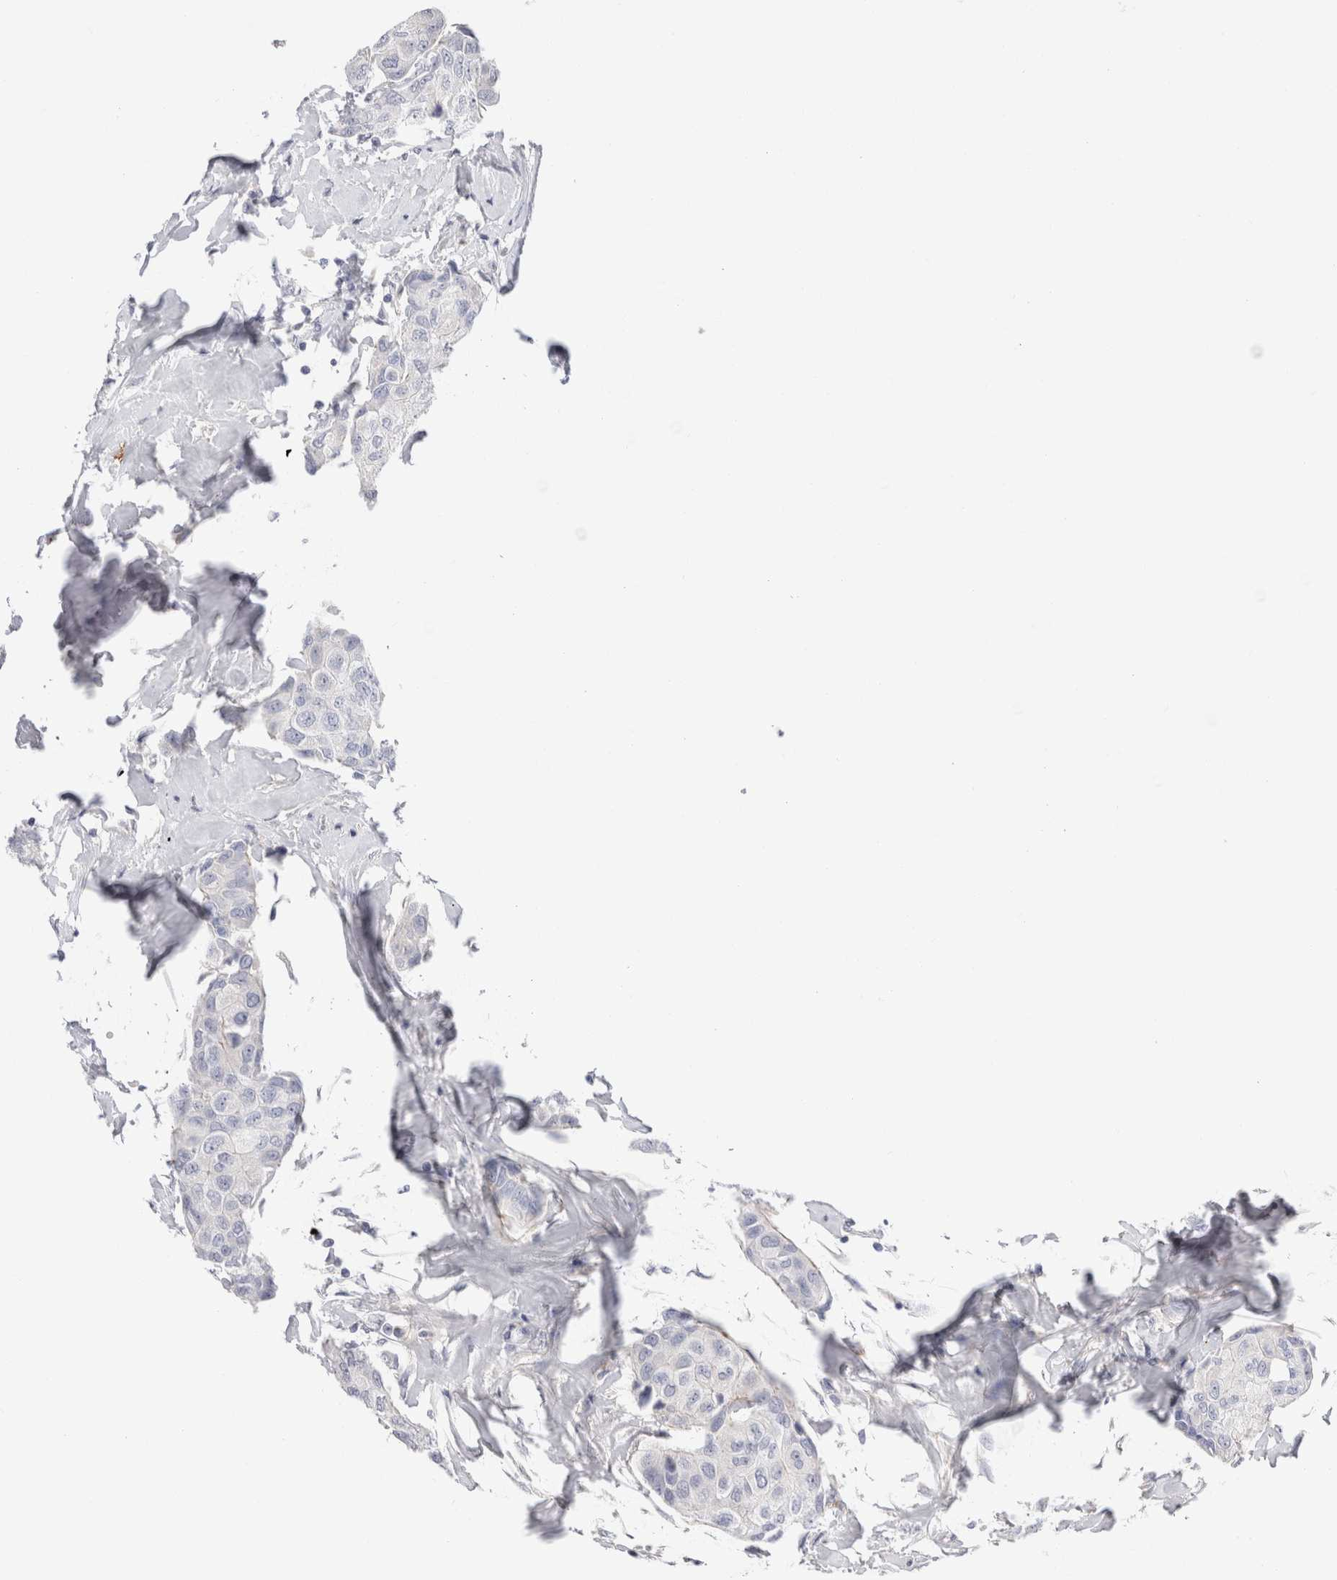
{"staining": {"intensity": "negative", "quantity": "none", "location": "none"}, "tissue": "breast cancer", "cell_type": "Tumor cells", "image_type": "cancer", "snomed": [{"axis": "morphology", "description": "Duct carcinoma"}, {"axis": "topography", "description": "Breast"}], "caption": "A photomicrograph of breast cancer (intraductal carcinoma) stained for a protein shows no brown staining in tumor cells.", "gene": "SPINK2", "patient": {"sex": "female", "age": 80}}